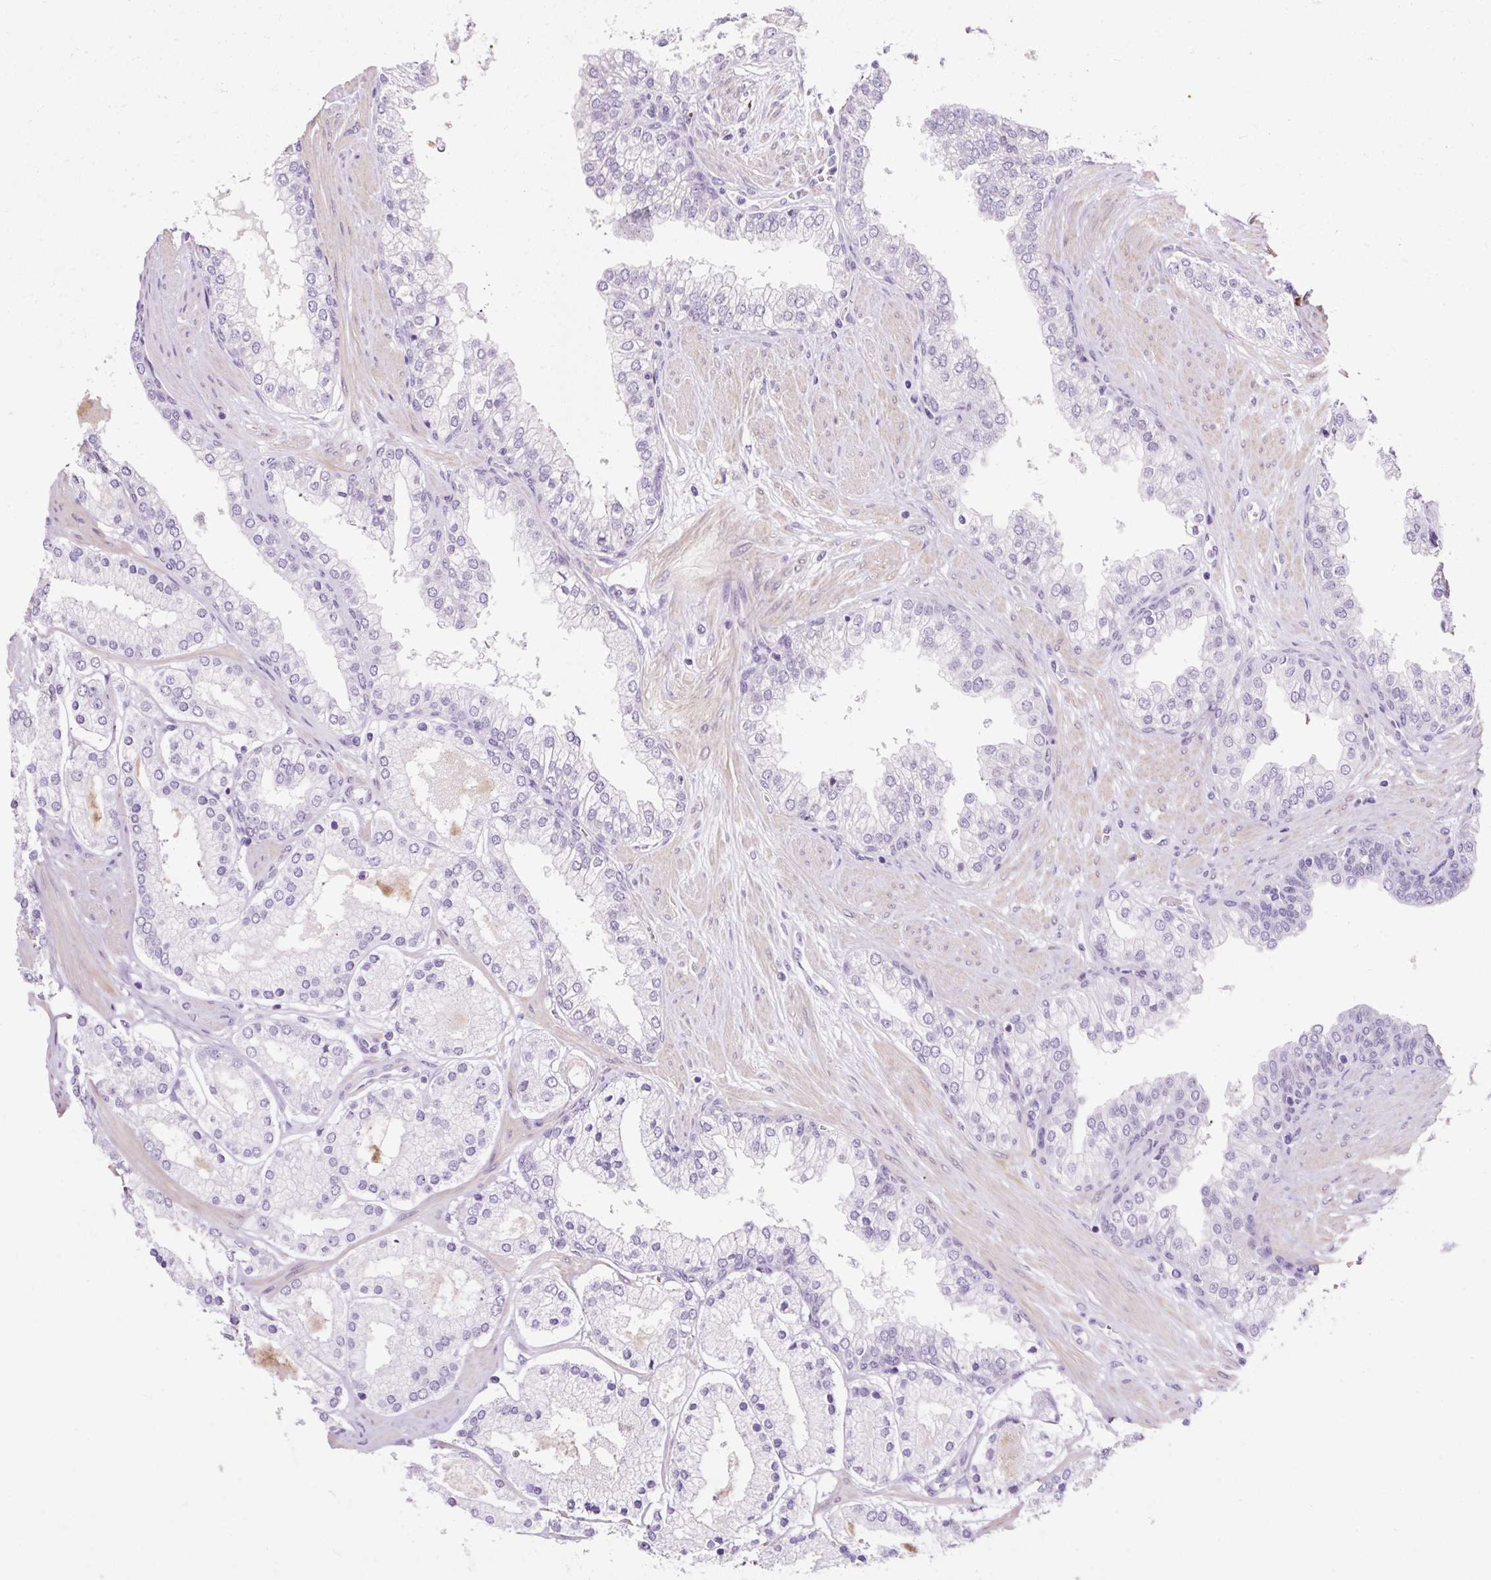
{"staining": {"intensity": "negative", "quantity": "none", "location": "none"}, "tissue": "prostate cancer", "cell_type": "Tumor cells", "image_type": "cancer", "snomed": [{"axis": "morphology", "description": "Adenocarcinoma, Low grade"}, {"axis": "topography", "description": "Prostate"}], "caption": "Immunohistochemical staining of human prostate cancer displays no significant positivity in tumor cells.", "gene": "ZNF610", "patient": {"sex": "male", "age": 42}}